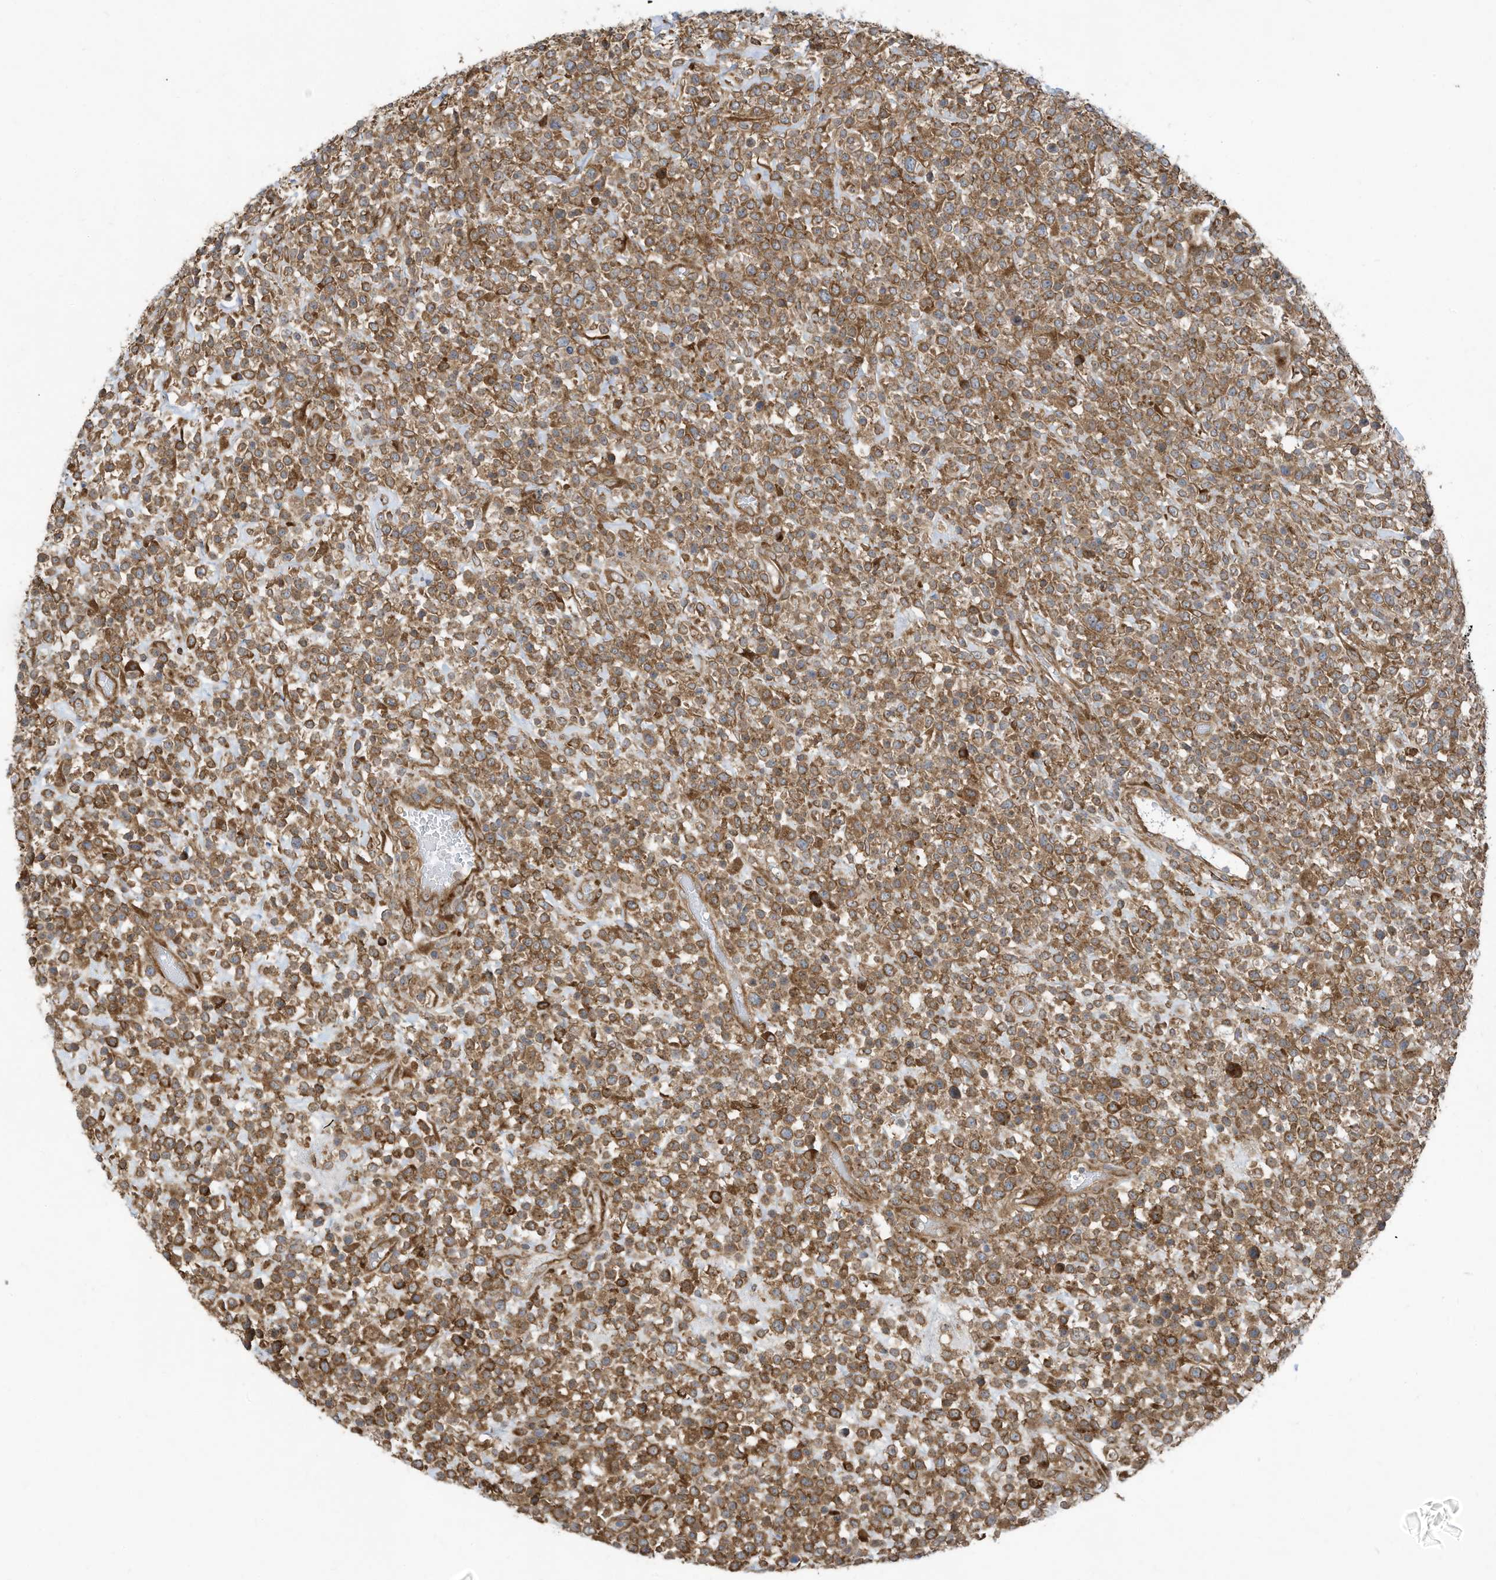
{"staining": {"intensity": "moderate", "quantity": ">75%", "location": "cytoplasmic/membranous"}, "tissue": "lymphoma", "cell_type": "Tumor cells", "image_type": "cancer", "snomed": [{"axis": "morphology", "description": "Malignant lymphoma, non-Hodgkin's type, High grade"}, {"axis": "topography", "description": "Colon"}], "caption": "The micrograph demonstrates staining of lymphoma, revealing moderate cytoplasmic/membranous protein positivity (brown color) within tumor cells. The protein is shown in brown color, while the nuclei are stained blue.", "gene": "USE1", "patient": {"sex": "female", "age": 53}}